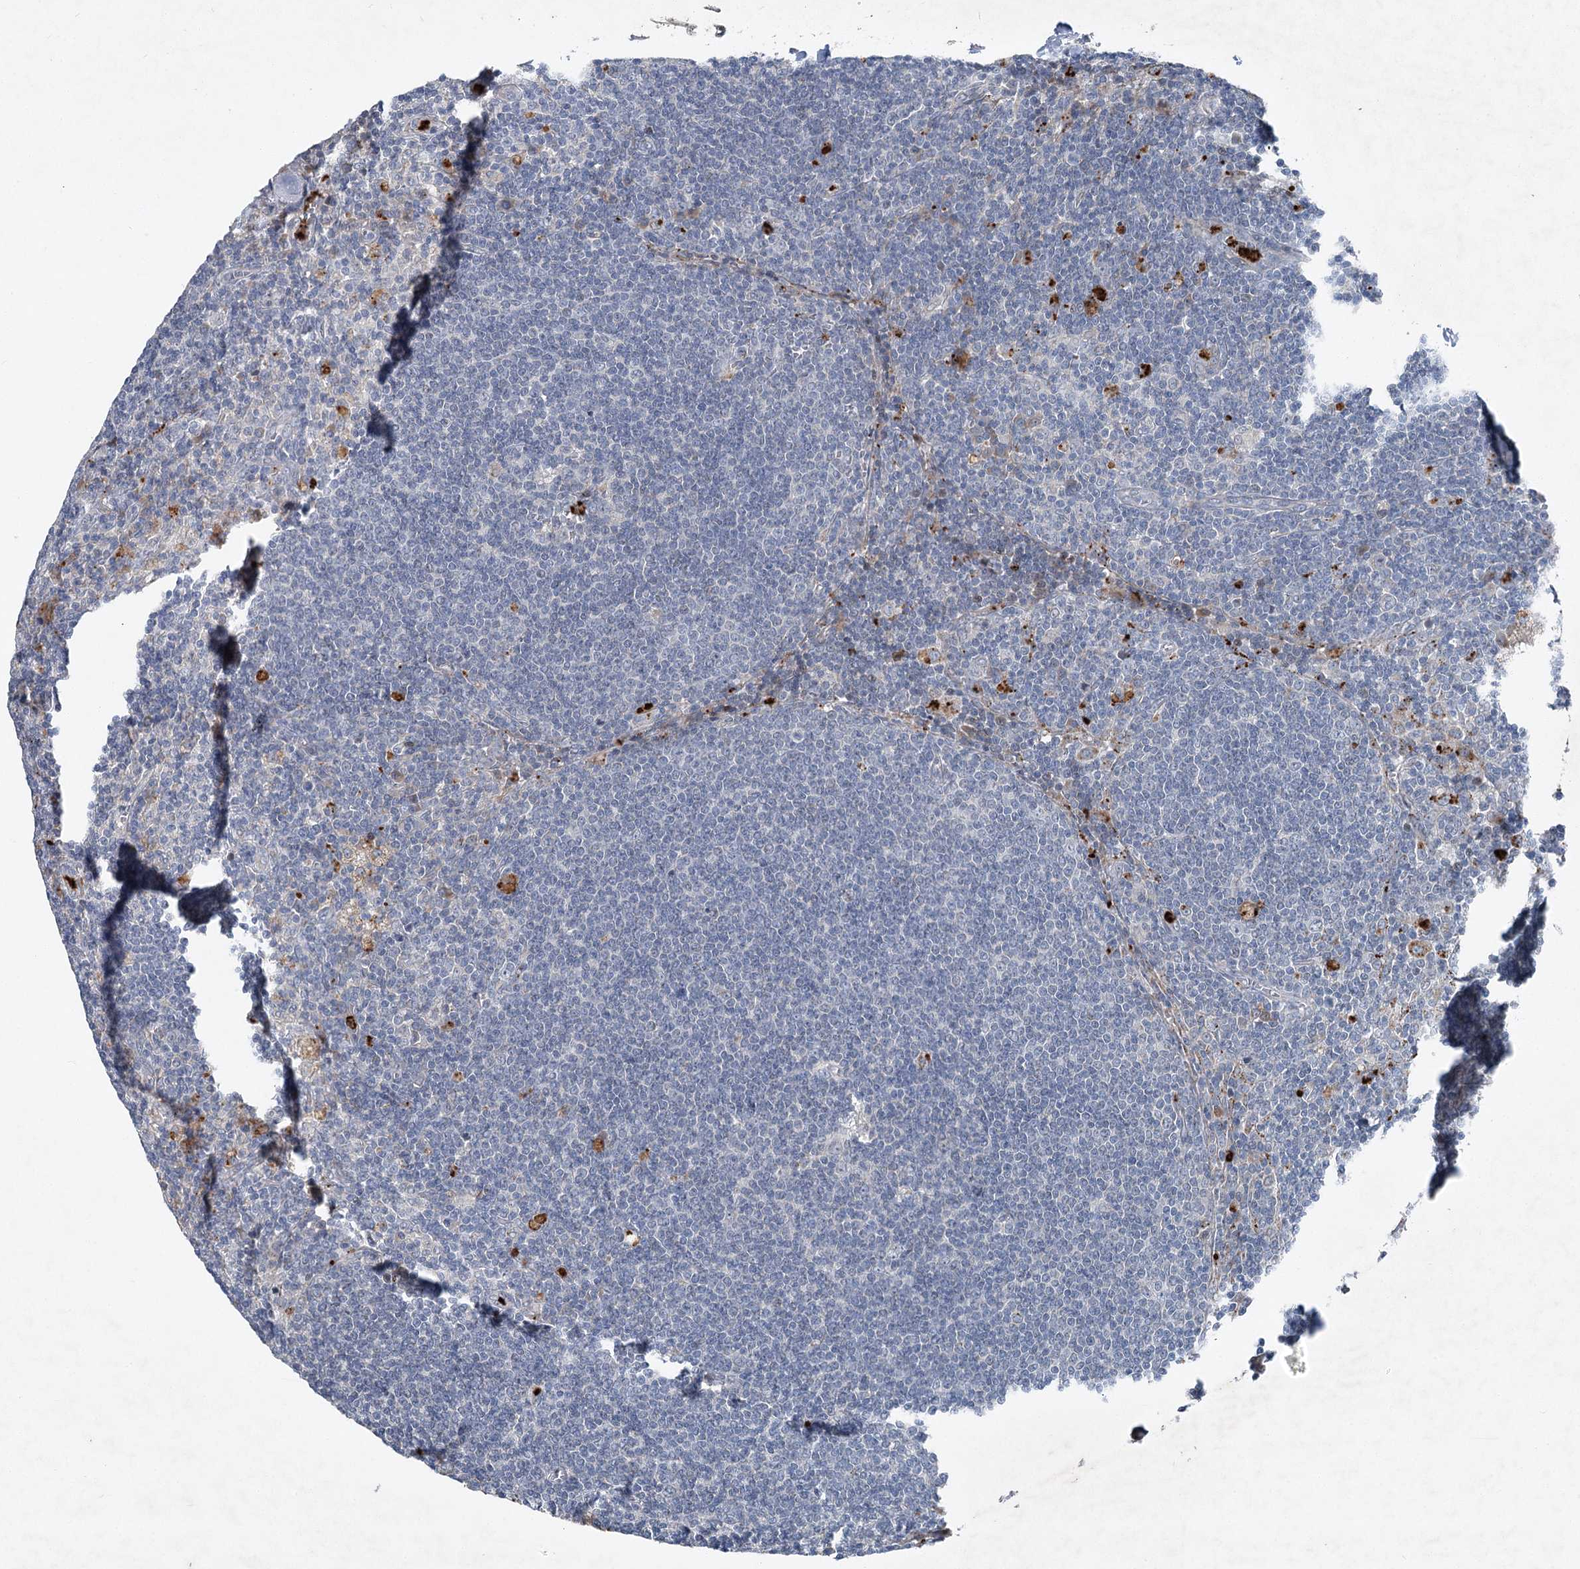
{"staining": {"intensity": "negative", "quantity": "none", "location": "none"}, "tissue": "lymph node", "cell_type": "Germinal center cells", "image_type": "normal", "snomed": [{"axis": "morphology", "description": "Normal tissue, NOS"}, {"axis": "topography", "description": "Lymph node"}], "caption": "Lymph node stained for a protein using immunohistochemistry reveals no staining germinal center cells.", "gene": "ENSG00000285330", "patient": {"sex": "male", "age": 69}}